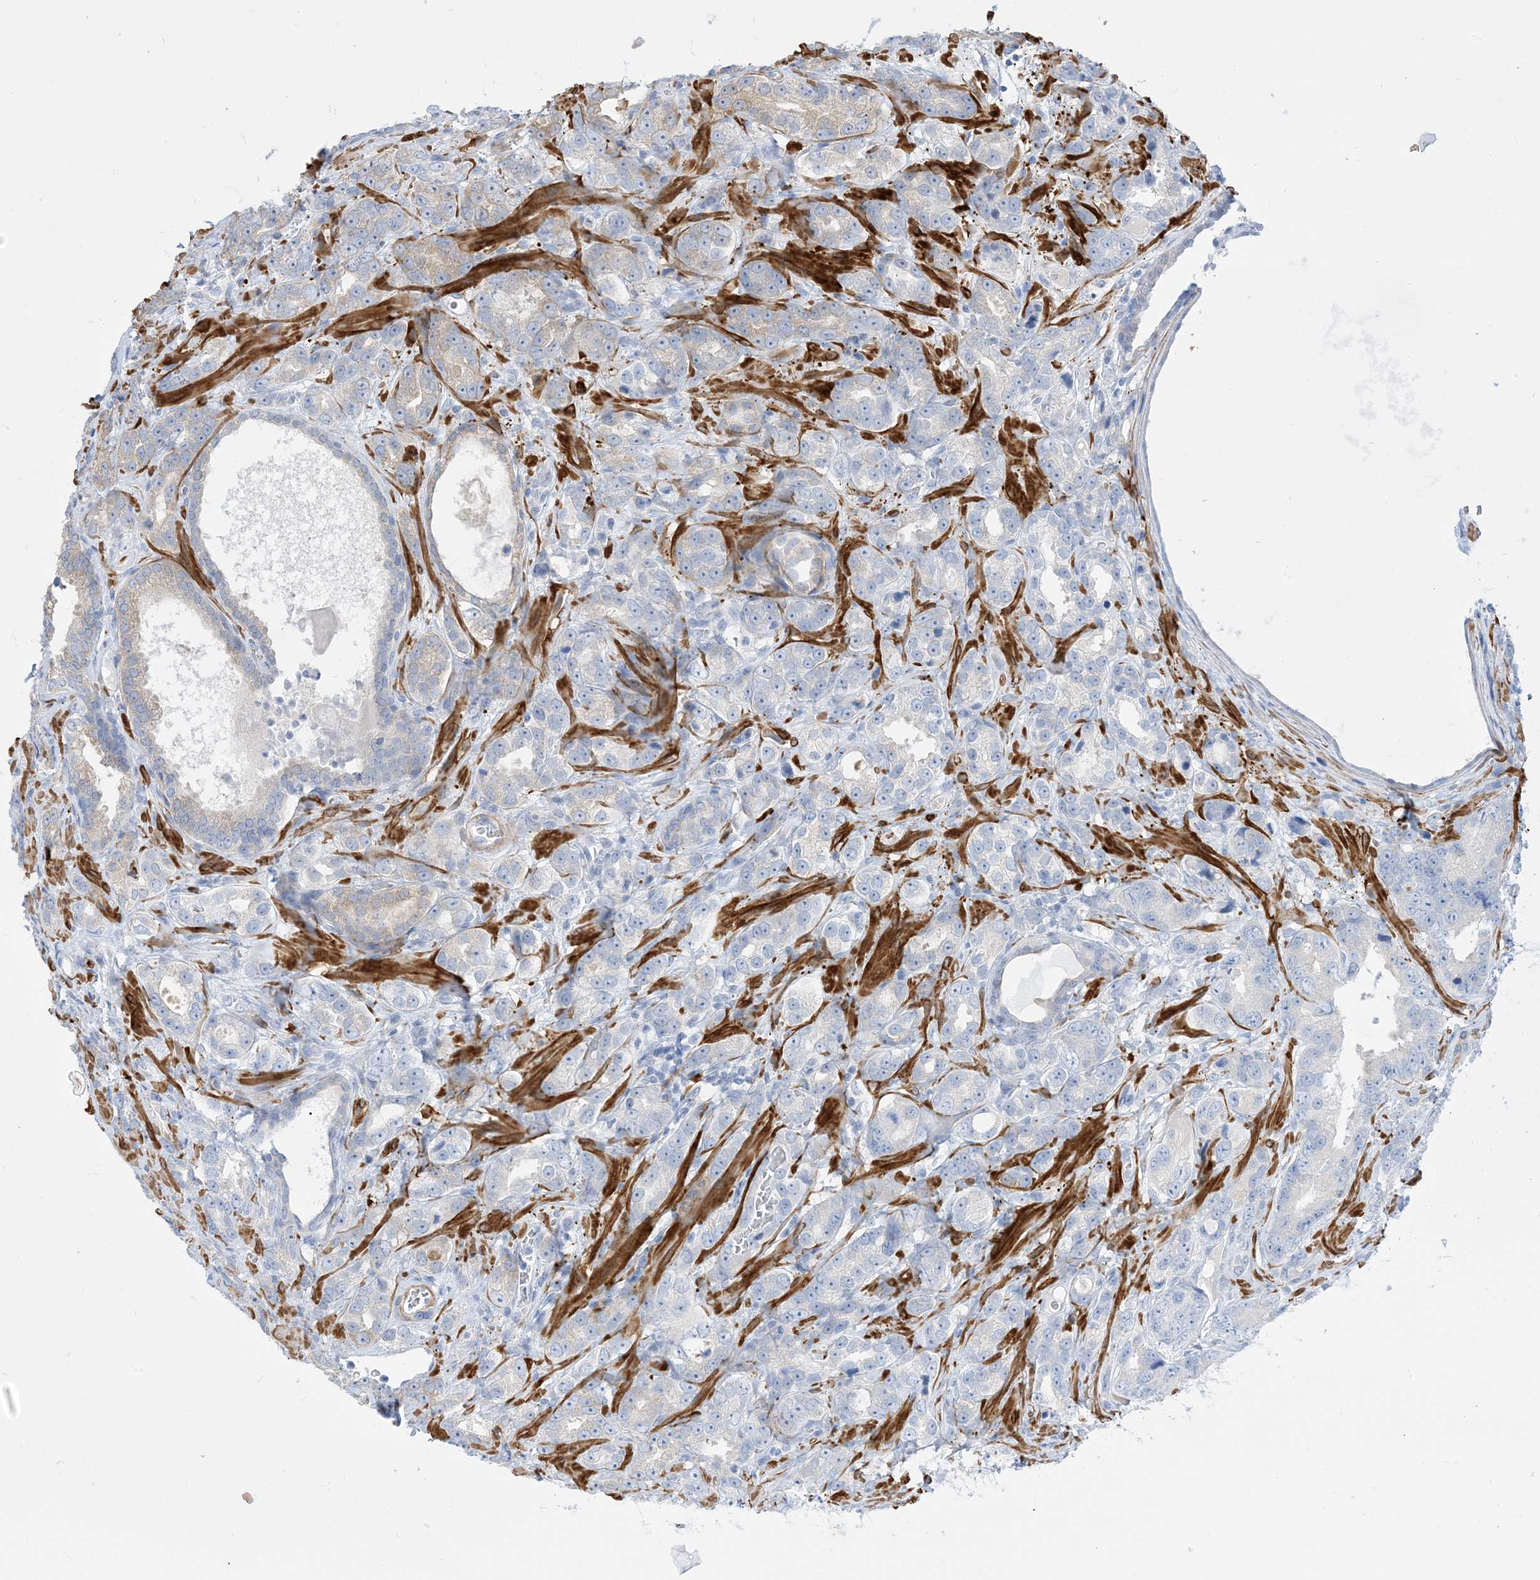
{"staining": {"intensity": "moderate", "quantity": "<25%", "location": "cytoplasmic/membranous"}, "tissue": "prostate cancer", "cell_type": "Tumor cells", "image_type": "cancer", "snomed": [{"axis": "morphology", "description": "Adenocarcinoma, High grade"}, {"axis": "topography", "description": "Prostate"}], "caption": "Human prostate adenocarcinoma (high-grade) stained for a protein (brown) demonstrates moderate cytoplasmic/membranous positive staining in about <25% of tumor cells.", "gene": "MARS2", "patient": {"sex": "male", "age": 62}}